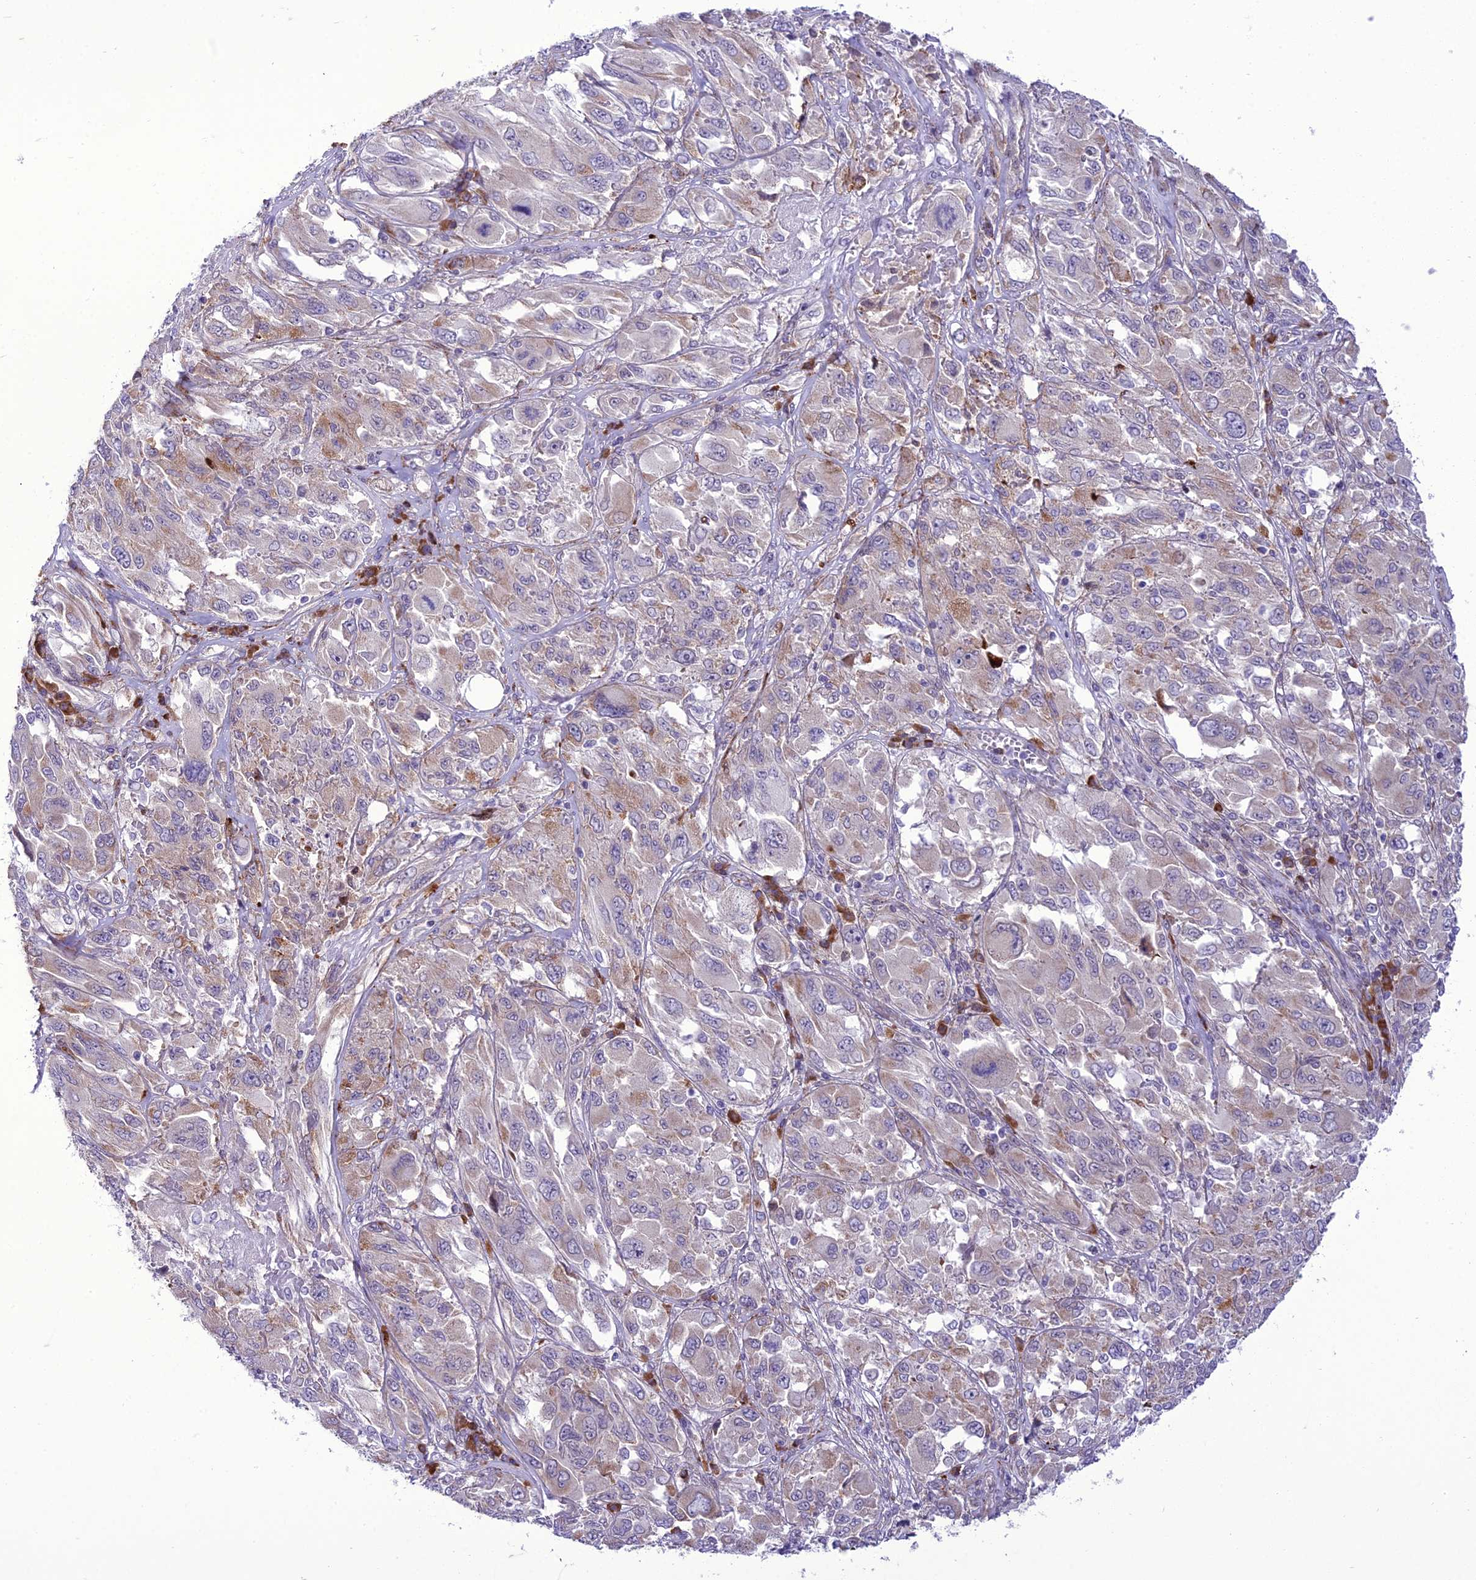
{"staining": {"intensity": "weak", "quantity": "25%-75%", "location": "cytoplasmic/membranous"}, "tissue": "melanoma", "cell_type": "Tumor cells", "image_type": "cancer", "snomed": [{"axis": "morphology", "description": "Malignant melanoma, NOS"}, {"axis": "topography", "description": "Skin"}], "caption": "High-power microscopy captured an immunohistochemistry micrograph of melanoma, revealing weak cytoplasmic/membranous staining in approximately 25%-75% of tumor cells. The staining is performed using DAB brown chromogen to label protein expression. The nuclei are counter-stained blue using hematoxylin.", "gene": "NEURL2", "patient": {"sex": "female", "age": 91}}